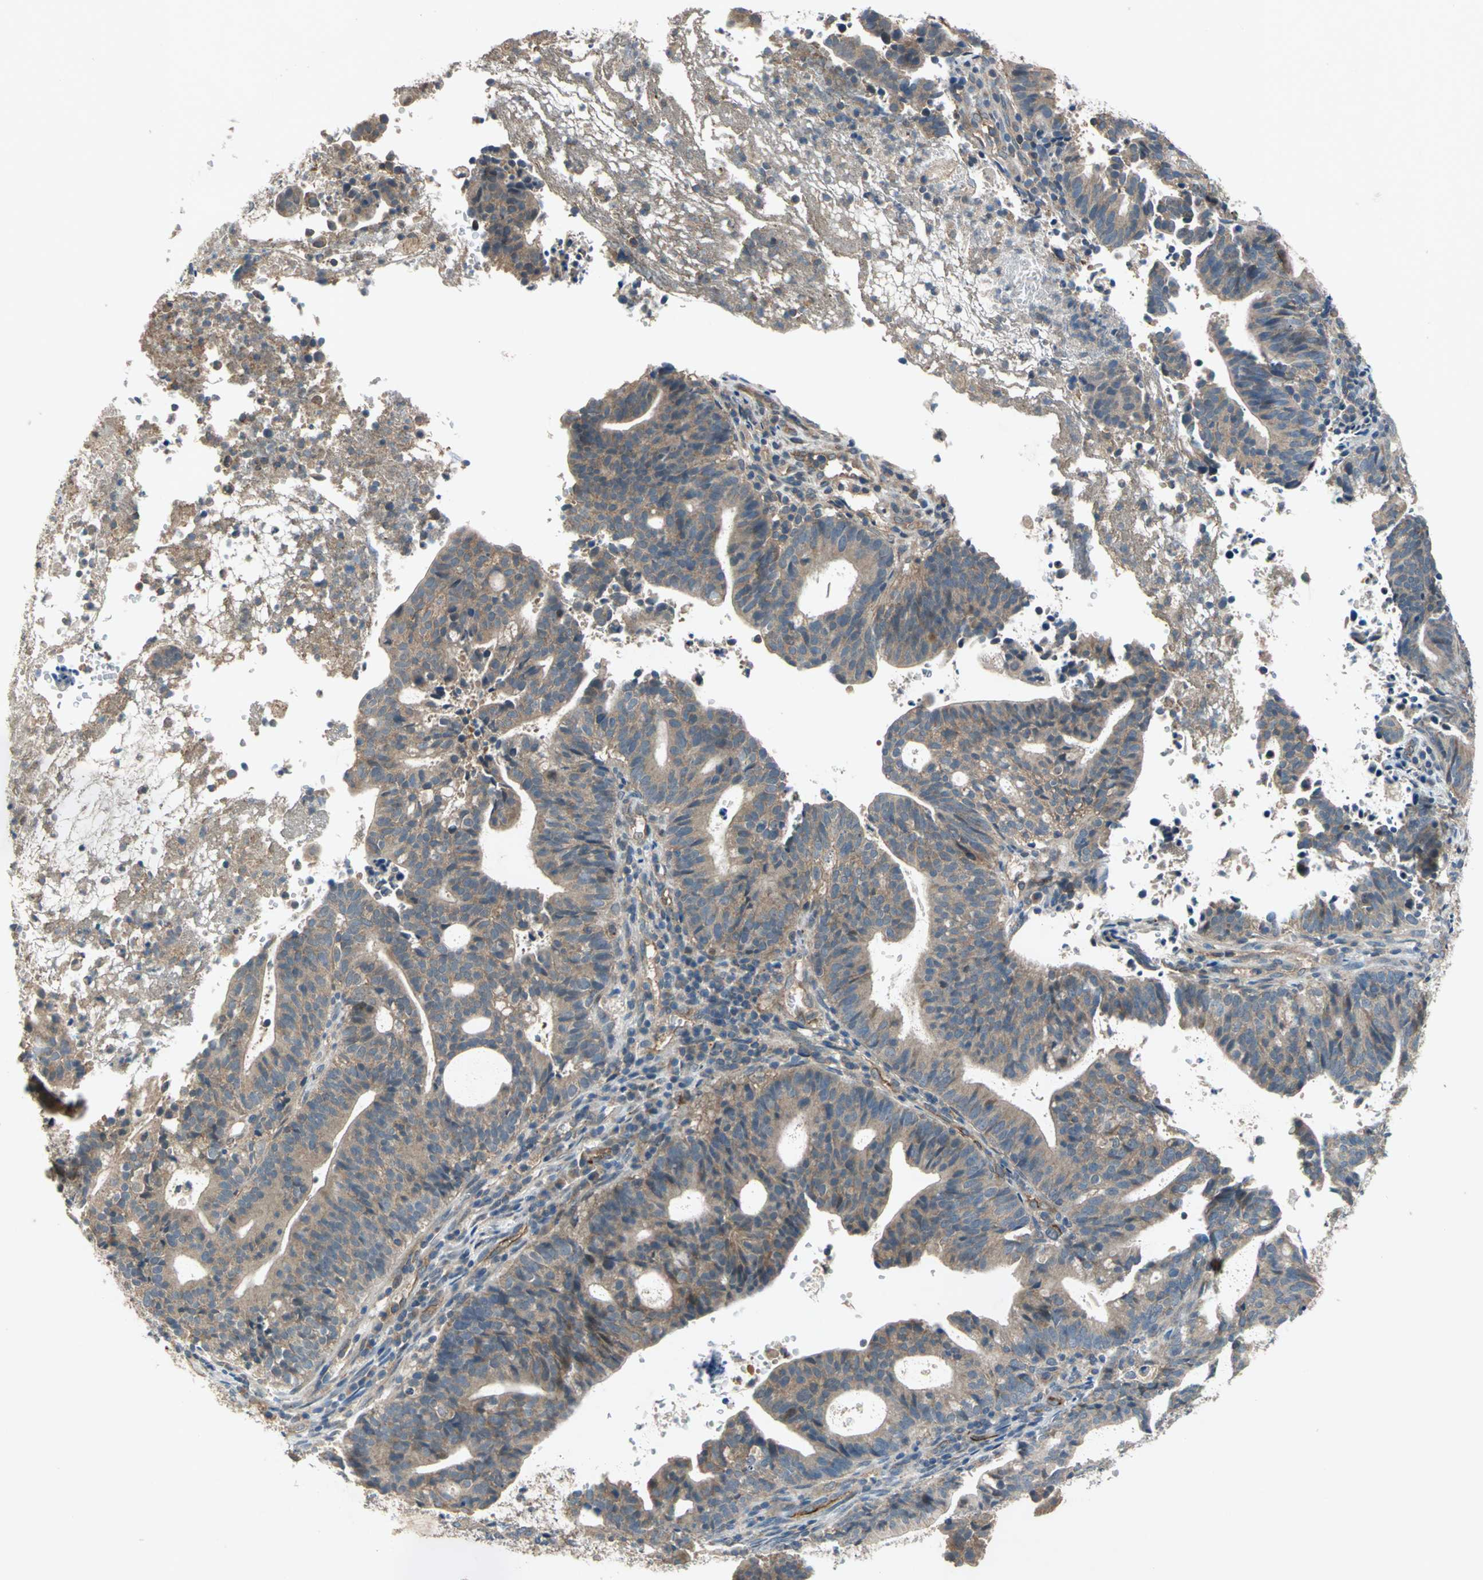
{"staining": {"intensity": "moderate", "quantity": ">75%", "location": "cytoplasmic/membranous"}, "tissue": "endometrial cancer", "cell_type": "Tumor cells", "image_type": "cancer", "snomed": [{"axis": "morphology", "description": "Adenocarcinoma, NOS"}, {"axis": "topography", "description": "Uterus"}], "caption": "An image showing moderate cytoplasmic/membranous positivity in about >75% of tumor cells in adenocarcinoma (endometrial), as visualized by brown immunohistochemical staining.", "gene": "EMCN", "patient": {"sex": "female", "age": 83}}